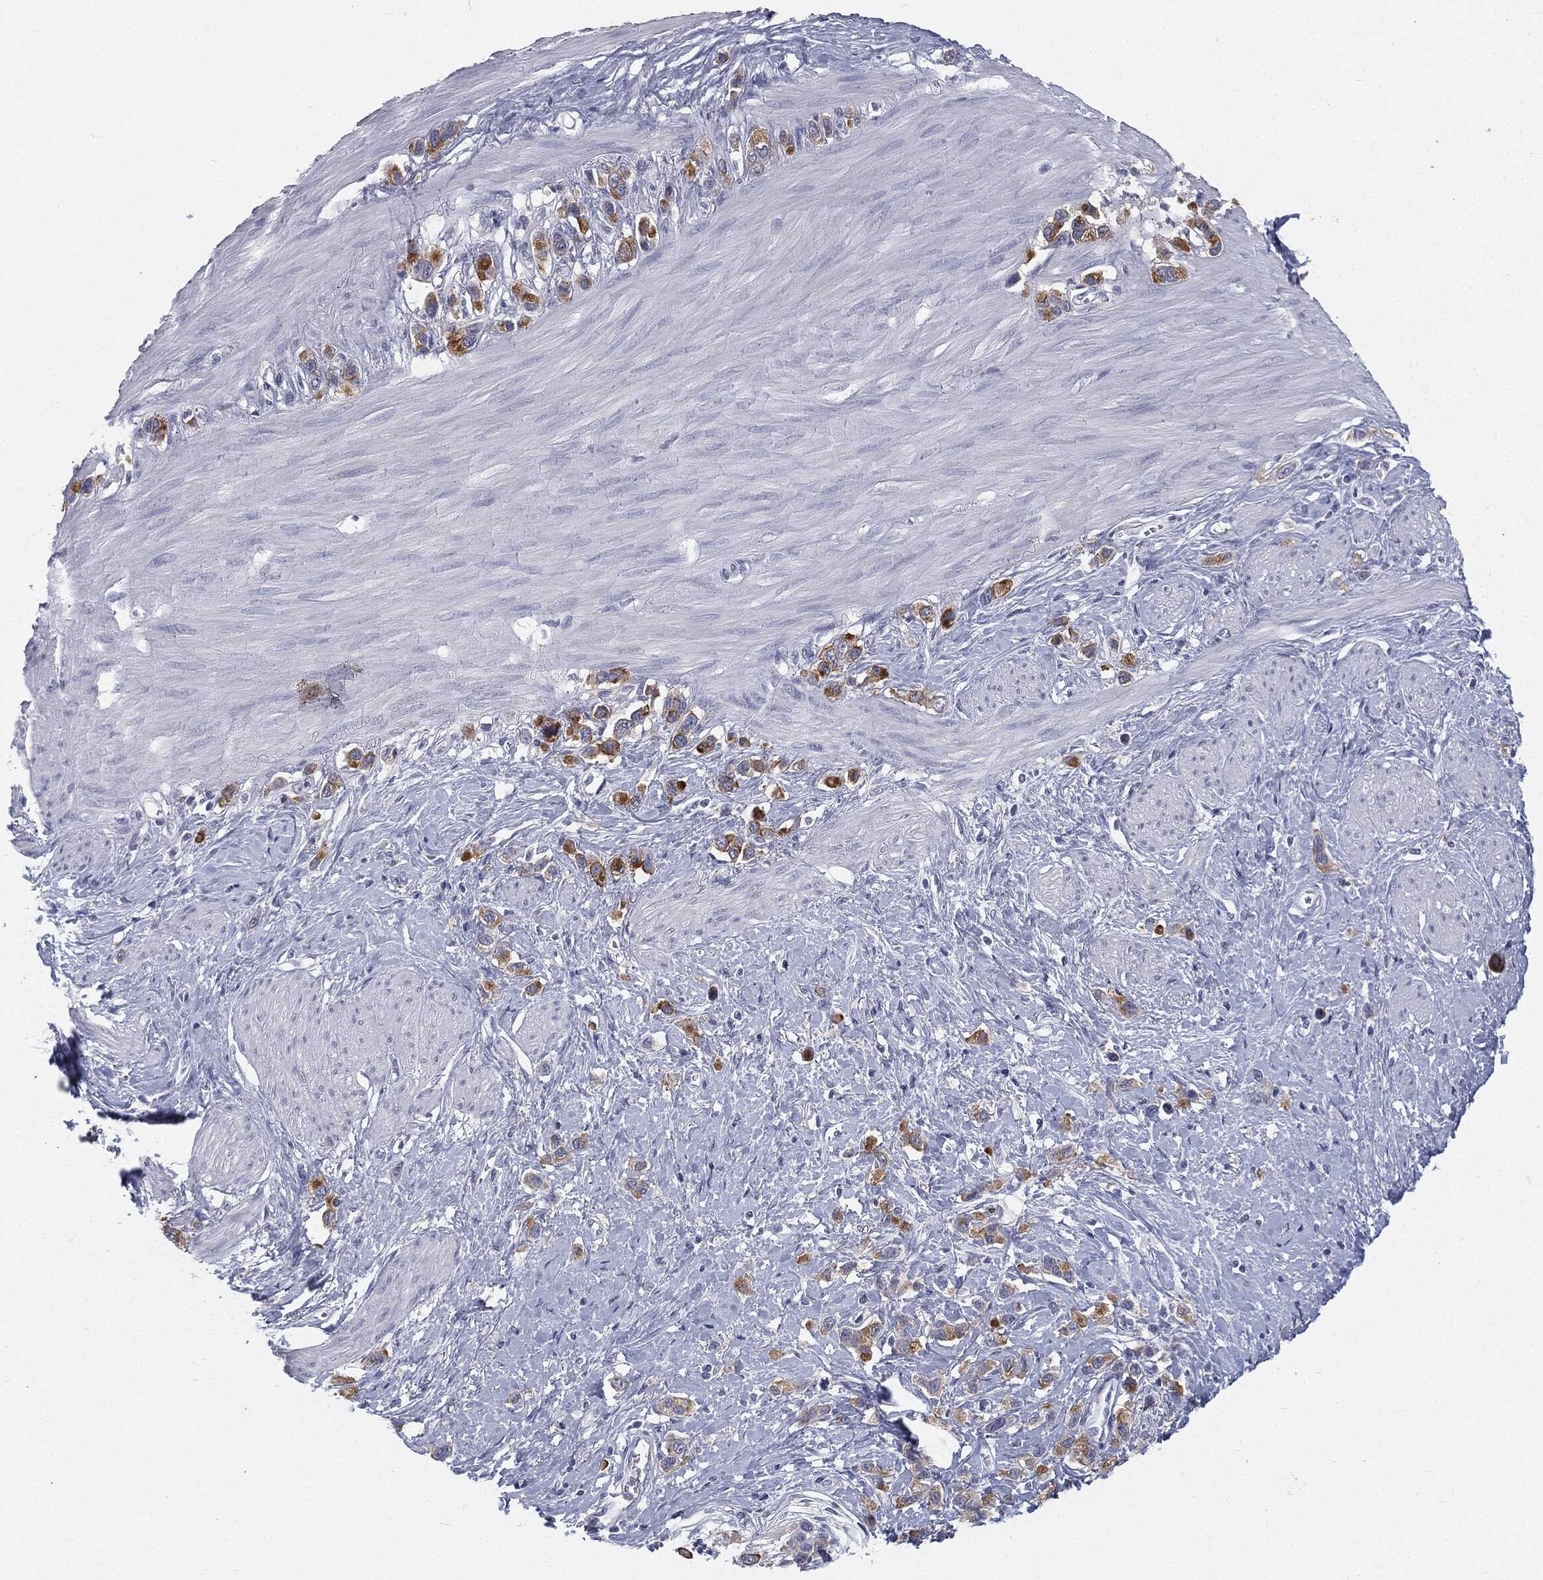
{"staining": {"intensity": "moderate", "quantity": ">75%", "location": "cytoplasmic/membranous"}, "tissue": "stomach cancer", "cell_type": "Tumor cells", "image_type": "cancer", "snomed": [{"axis": "morphology", "description": "Normal tissue, NOS"}, {"axis": "morphology", "description": "Adenocarcinoma, NOS"}, {"axis": "morphology", "description": "Adenocarcinoma, High grade"}, {"axis": "topography", "description": "Stomach, upper"}, {"axis": "topography", "description": "Stomach"}], "caption": "Immunohistochemical staining of stomach cancer (adenocarcinoma) exhibits medium levels of moderate cytoplasmic/membranous positivity in about >75% of tumor cells.", "gene": "MUC1", "patient": {"sex": "female", "age": 65}}